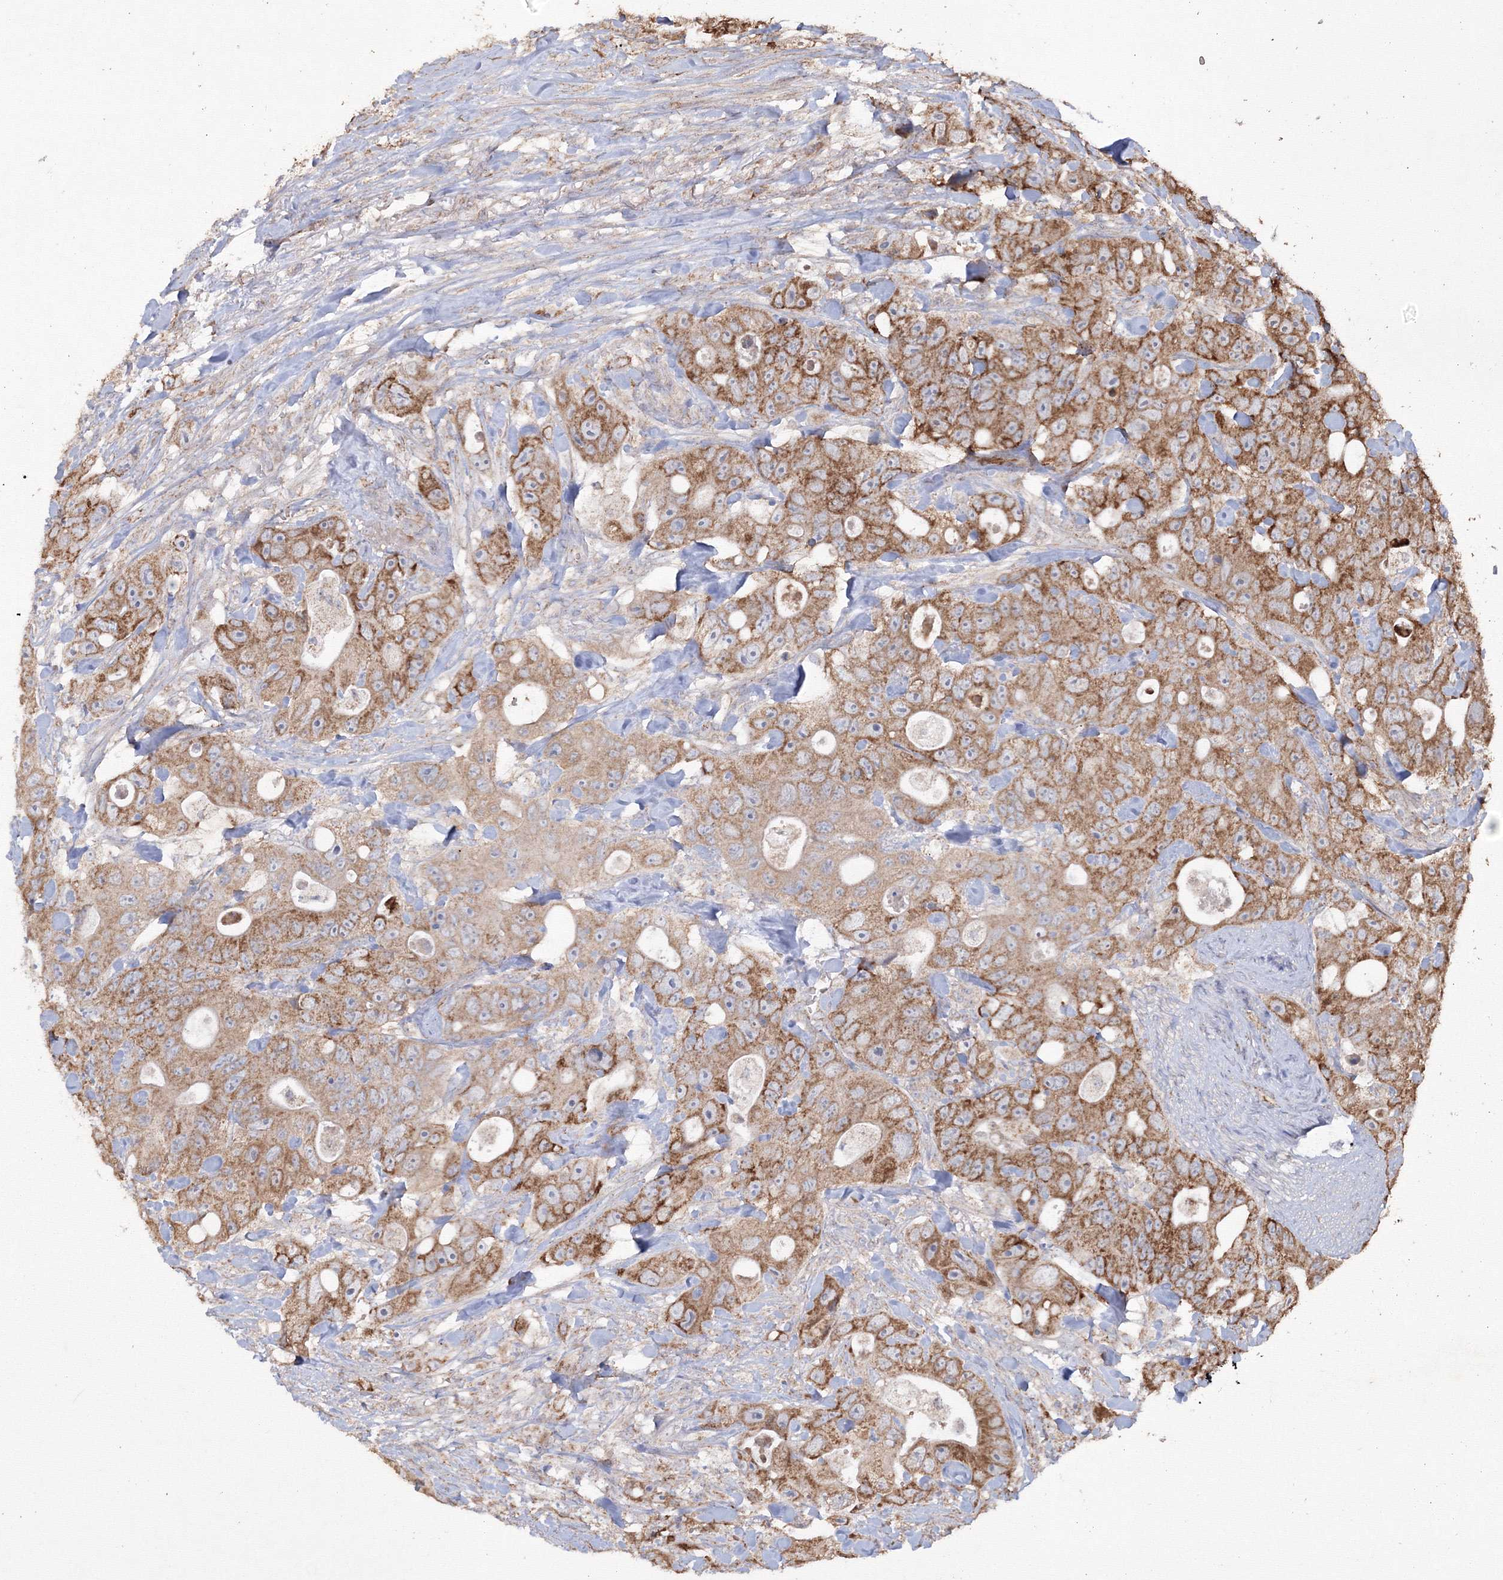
{"staining": {"intensity": "moderate", "quantity": ">75%", "location": "cytoplasmic/membranous"}, "tissue": "colorectal cancer", "cell_type": "Tumor cells", "image_type": "cancer", "snomed": [{"axis": "morphology", "description": "Adenocarcinoma, NOS"}, {"axis": "topography", "description": "Colon"}], "caption": "Colorectal adenocarcinoma stained for a protein shows moderate cytoplasmic/membranous positivity in tumor cells.", "gene": "GRSF1", "patient": {"sex": "female", "age": 46}}